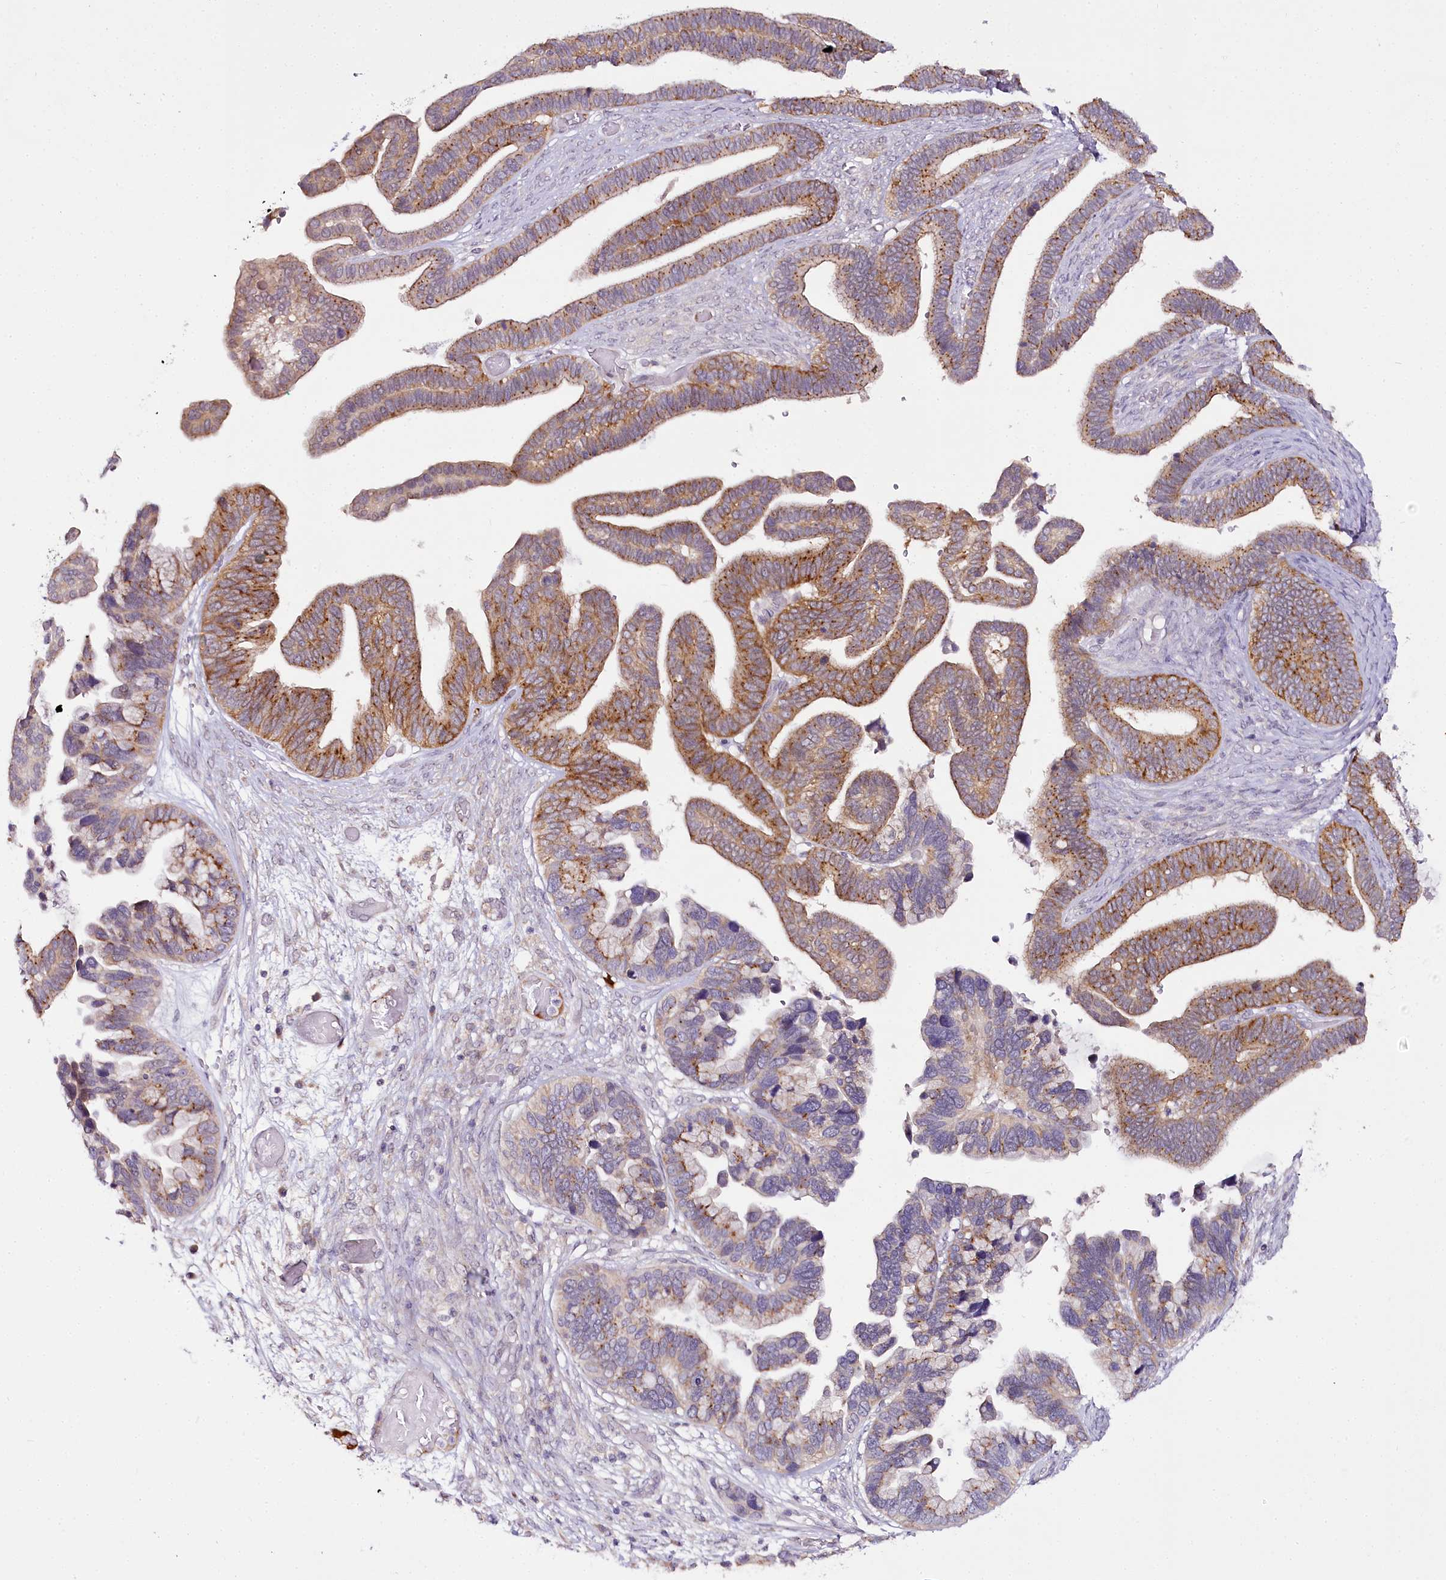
{"staining": {"intensity": "moderate", "quantity": ">75%", "location": "cytoplasmic/membranous"}, "tissue": "ovarian cancer", "cell_type": "Tumor cells", "image_type": "cancer", "snomed": [{"axis": "morphology", "description": "Cystadenocarcinoma, serous, NOS"}, {"axis": "topography", "description": "Ovary"}], "caption": "Immunohistochemical staining of human ovarian cancer exhibits medium levels of moderate cytoplasmic/membranous staining in approximately >75% of tumor cells.", "gene": "VWA5A", "patient": {"sex": "female", "age": 56}}